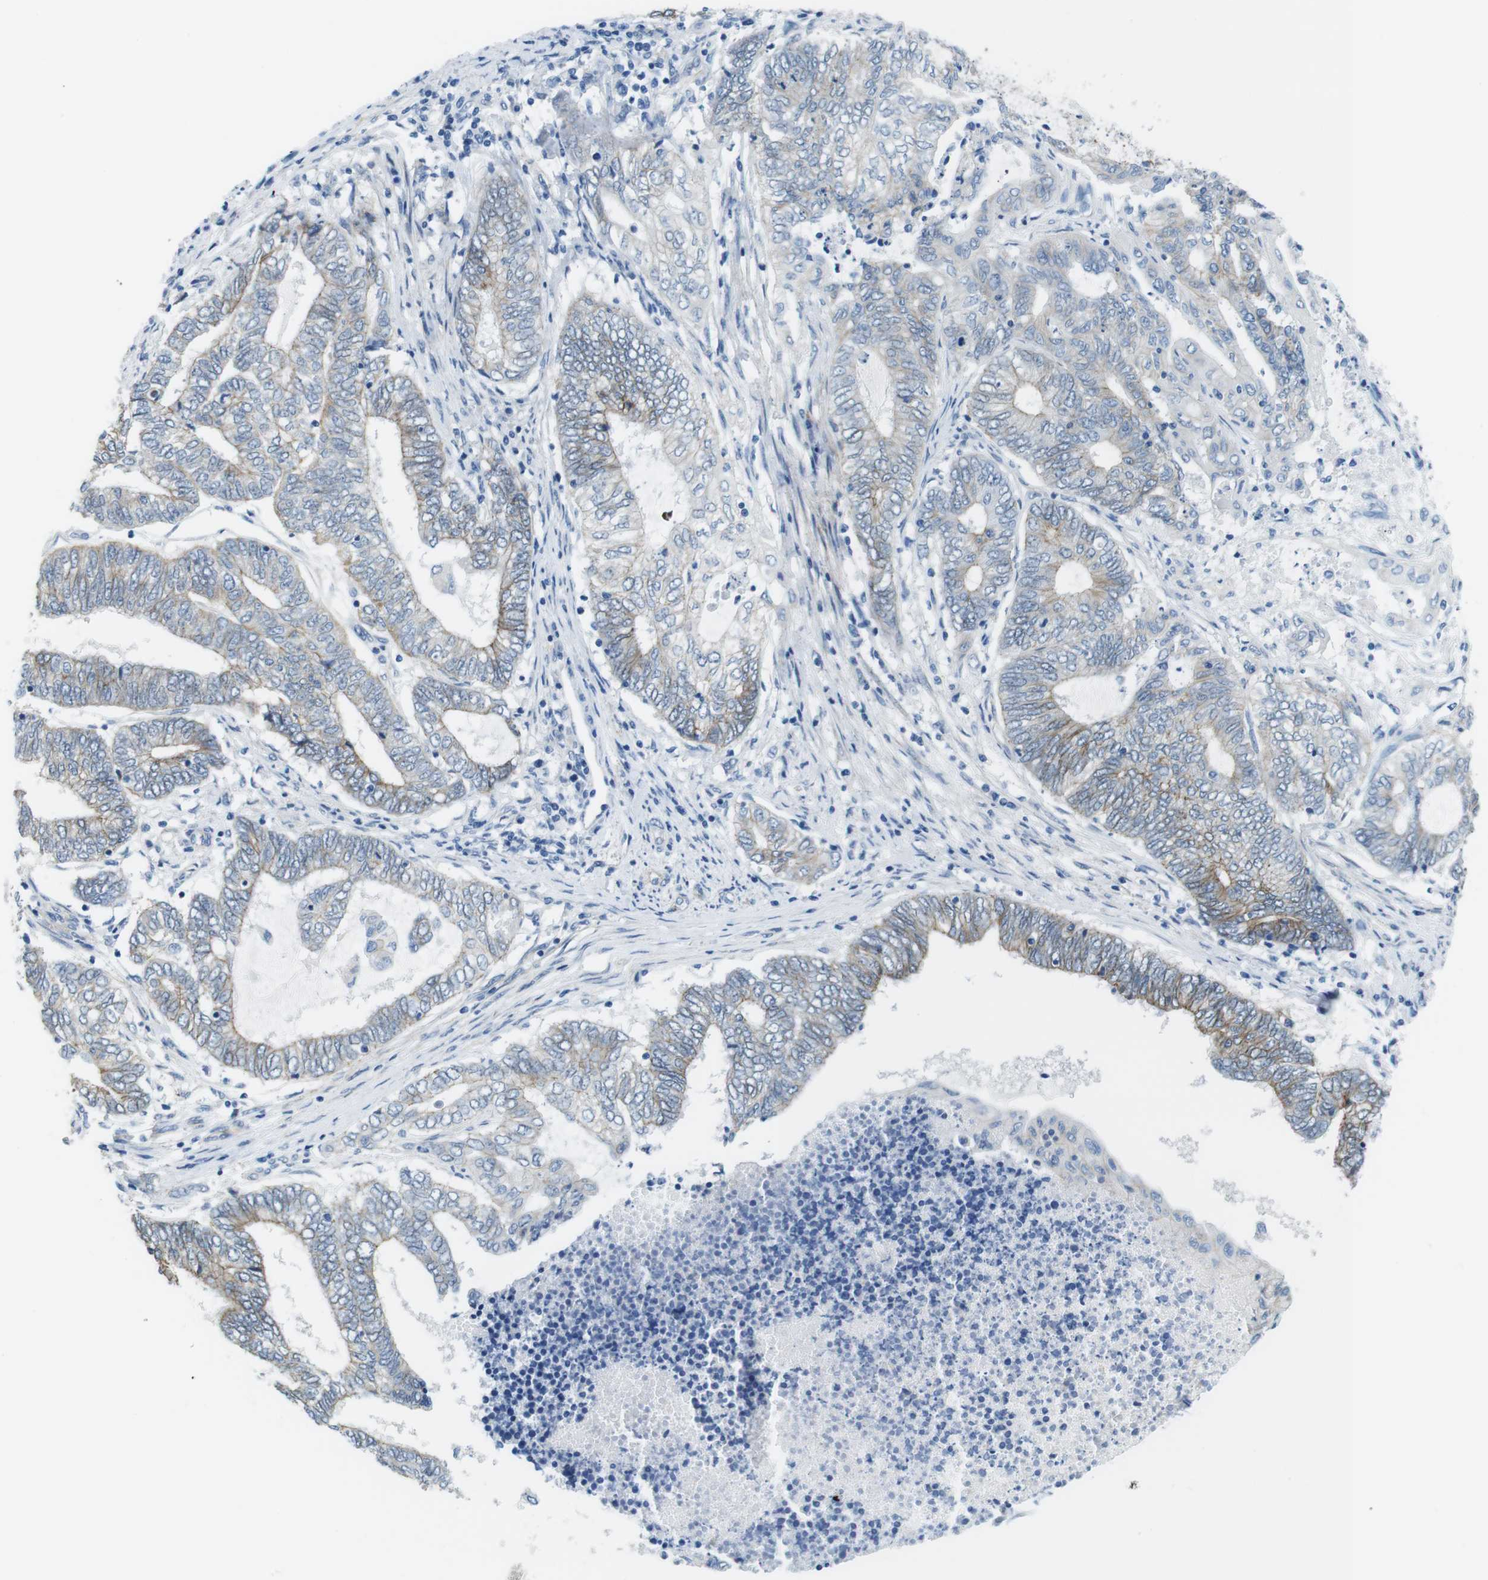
{"staining": {"intensity": "weak", "quantity": ">75%", "location": "cytoplasmic/membranous"}, "tissue": "endometrial cancer", "cell_type": "Tumor cells", "image_type": "cancer", "snomed": [{"axis": "morphology", "description": "Adenocarcinoma, NOS"}, {"axis": "topography", "description": "Uterus"}, {"axis": "topography", "description": "Endometrium"}], "caption": "A brown stain shows weak cytoplasmic/membranous positivity of a protein in endometrial cancer (adenocarcinoma) tumor cells.", "gene": "SLC6A6", "patient": {"sex": "female", "age": 70}}